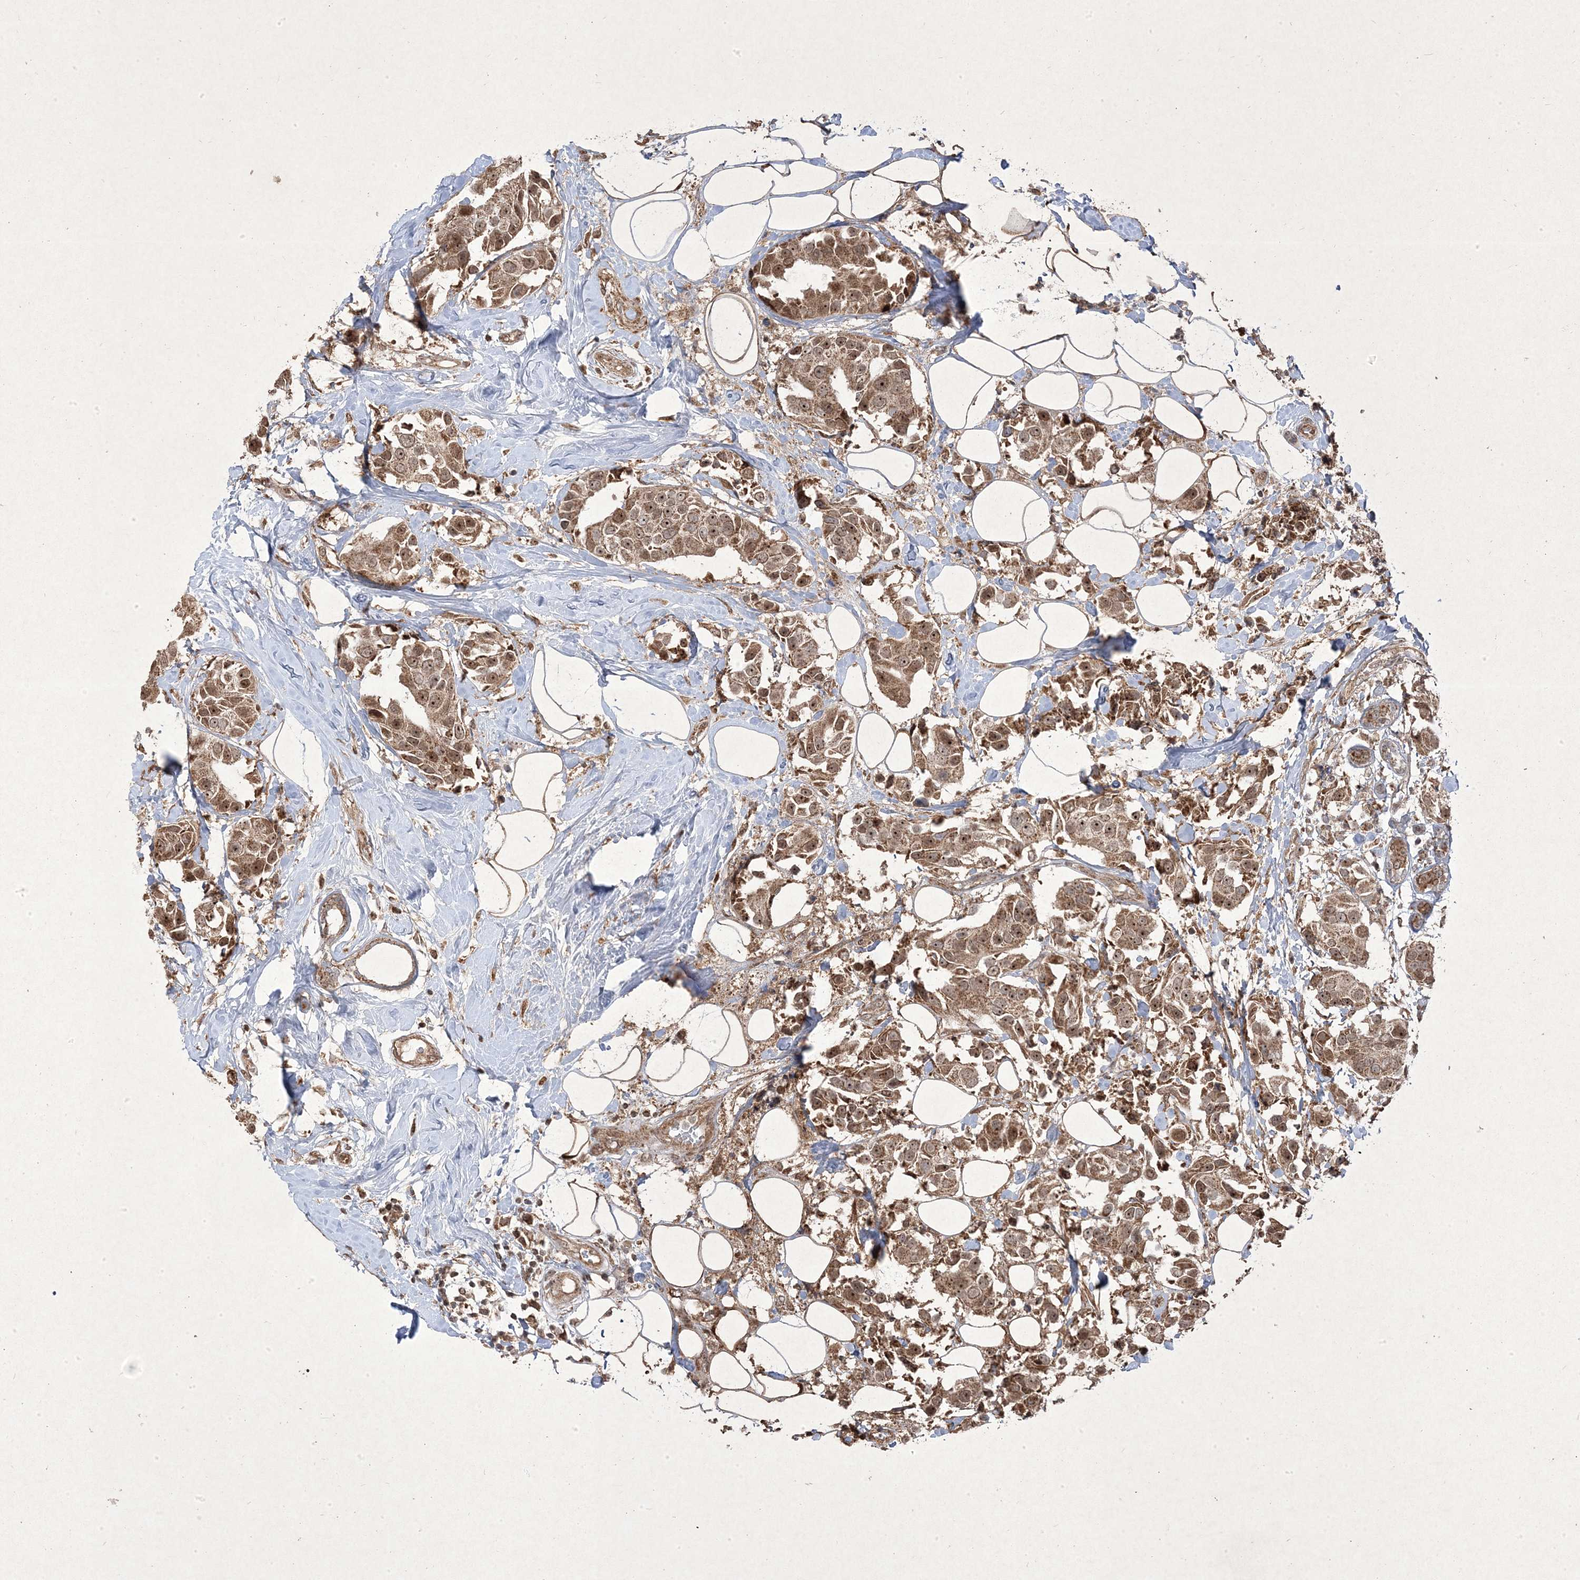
{"staining": {"intensity": "moderate", "quantity": ">75%", "location": "cytoplasmic/membranous,nuclear"}, "tissue": "breast cancer", "cell_type": "Tumor cells", "image_type": "cancer", "snomed": [{"axis": "morphology", "description": "Normal tissue, NOS"}, {"axis": "morphology", "description": "Duct carcinoma"}, {"axis": "topography", "description": "Breast"}], "caption": "Tumor cells reveal moderate cytoplasmic/membranous and nuclear positivity in approximately >75% of cells in breast cancer (infiltrating ductal carcinoma).", "gene": "PLEKHM2", "patient": {"sex": "female", "age": 39}}